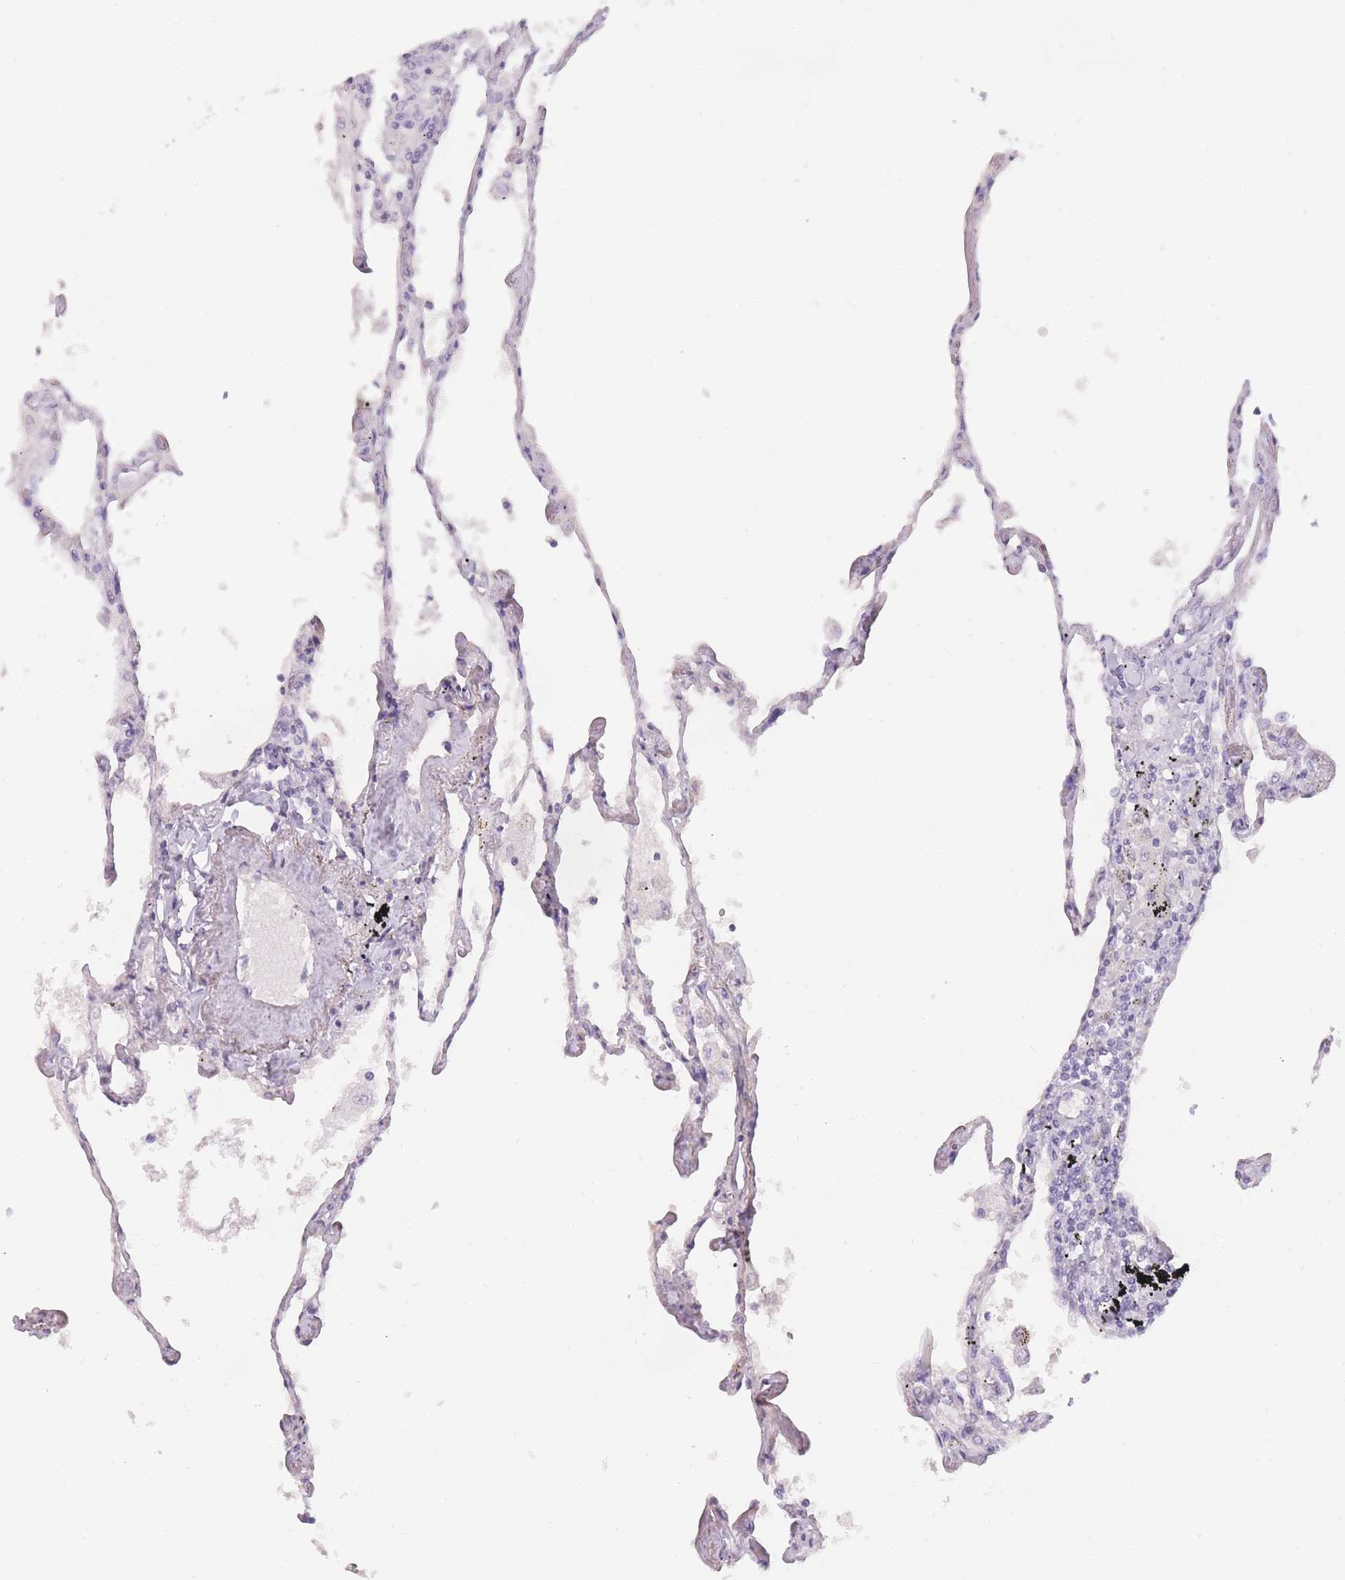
{"staining": {"intensity": "negative", "quantity": "none", "location": "none"}, "tissue": "lung", "cell_type": "Alveolar cells", "image_type": "normal", "snomed": [{"axis": "morphology", "description": "Normal tissue, NOS"}, {"axis": "topography", "description": "Lung"}], "caption": "The photomicrograph reveals no staining of alveolar cells in unremarkable lung.", "gene": "INS", "patient": {"sex": "female", "age": 67}}